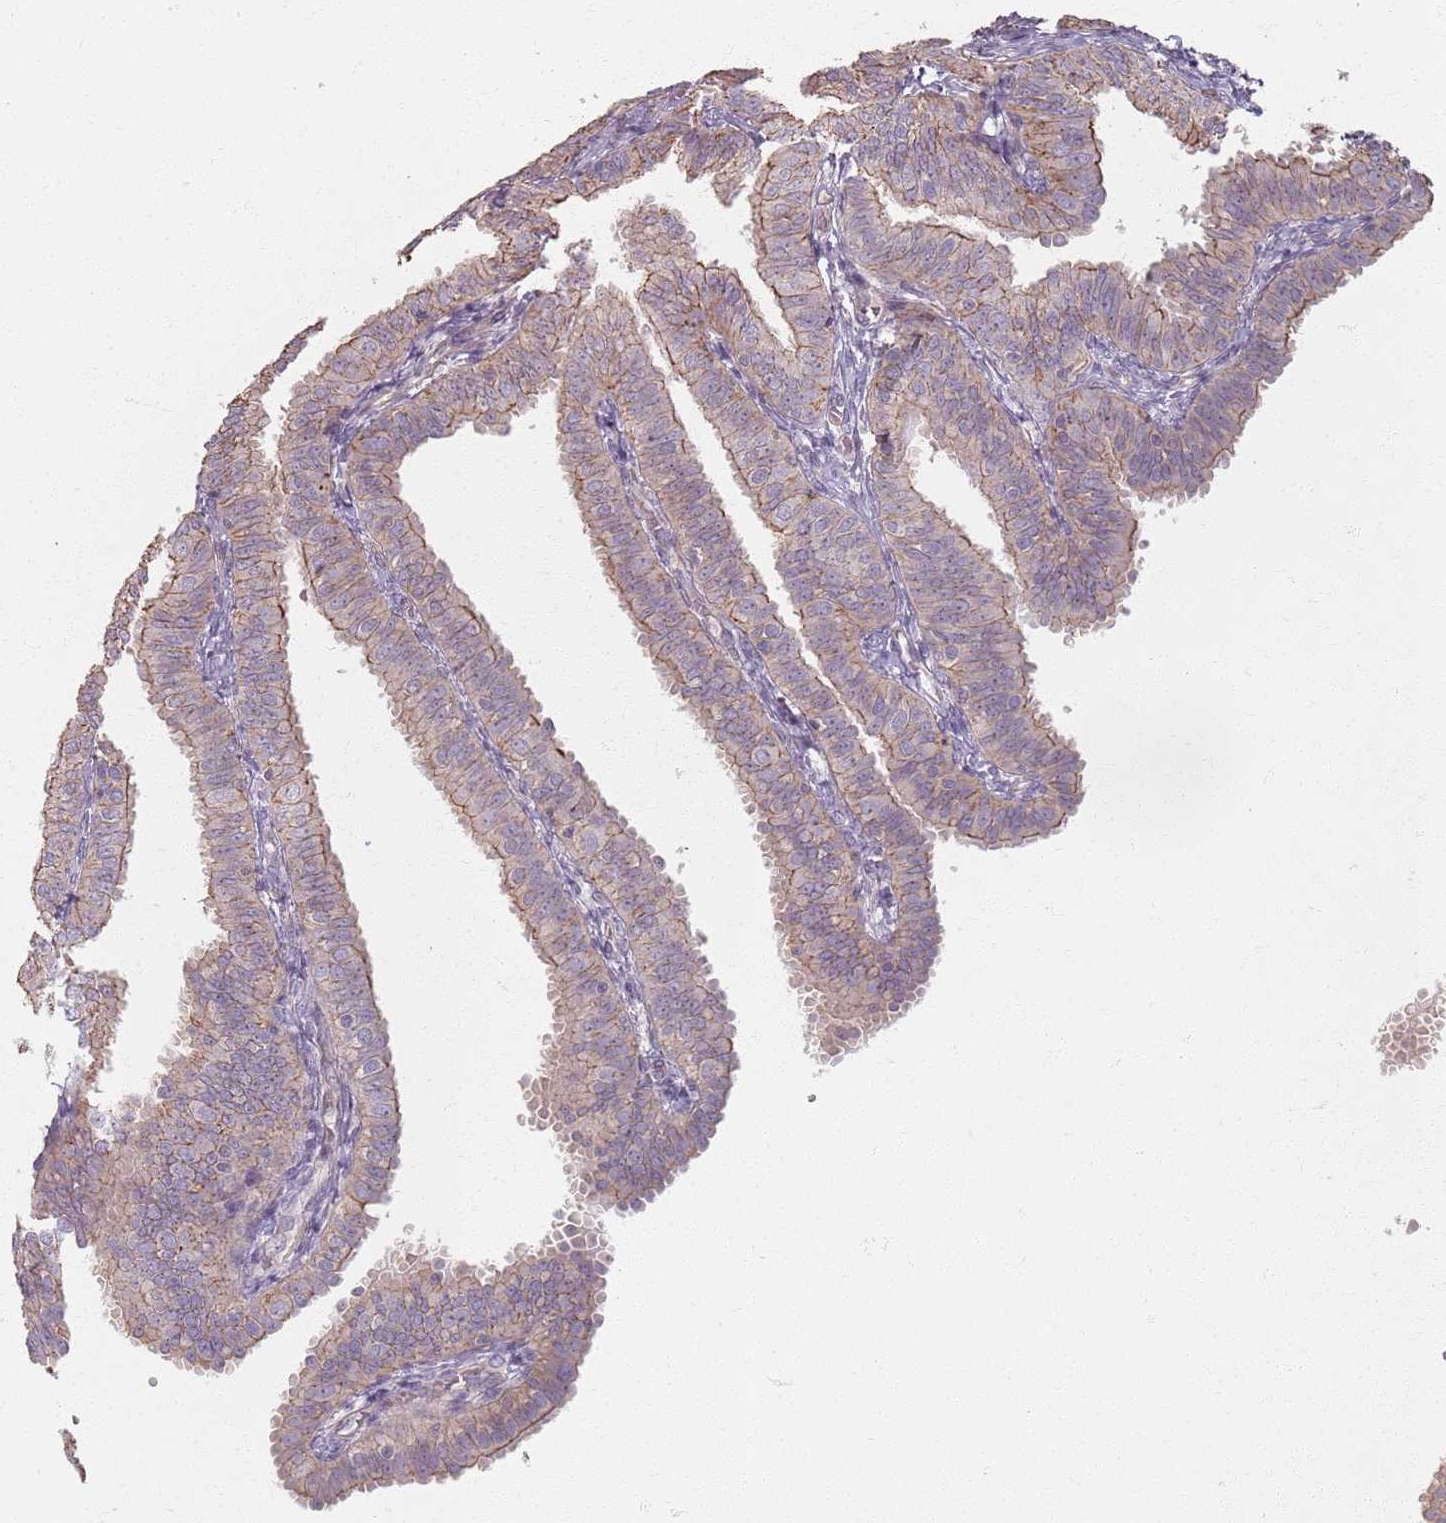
{"staining": {"intensity": "weak", "quantity": ">75%", "location": "cytoplasmic/membranous"}, "tissue": "fallopian tube", "cell_type": "Glandular cells", "image_type": "normal", "snomed": [{"axis": "morphology", "description": "Normal tissue, NOS"}, {"axis": "topography", "description": "Fallopian tube"}], "caption": "Immunohistochemistry staining of normal fallopian tube, which reveals low levels of weak cytoplasmic/membranous positivity in about >75% of glandular cells indicating weak cytoplasmic/membranous protein expression. The staining was performed using DAB (brown) for protein detection and nuclei were counterstained in hematoxylin (blue).", "gene": "KCNA5", "patient": {"sex": "female", "age": 35}}